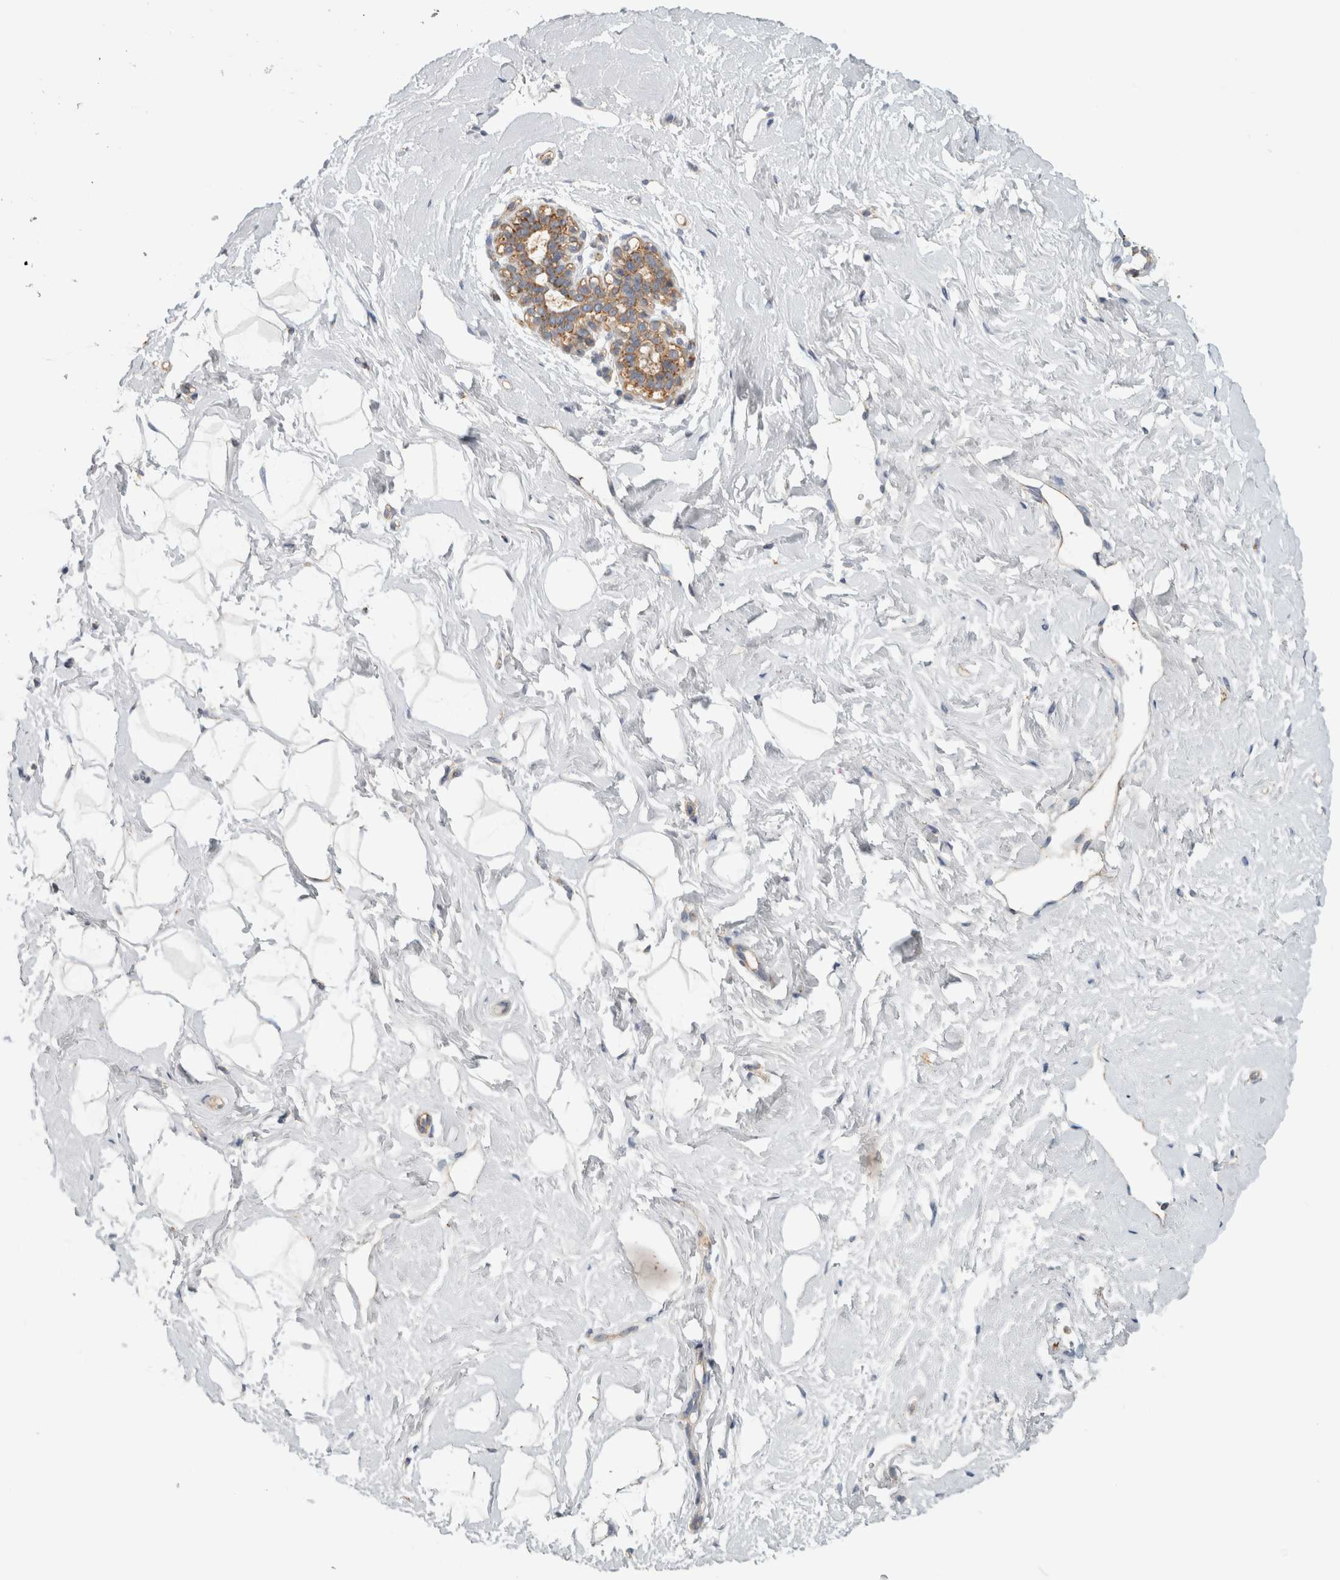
{"staining": {"intensity": "weak", "quantity": "<25%", "location": "cytoplasmic/membranous"}, "tissue": "breast", "cell_type": "Adipocytes", "image_type": "normal", "snomed": [{"axis": "morphology", "description": "Normal tissue, NOS"}, {"axis": "topography", "description": "Breast"}], "caption": "Adipocytes show no significant expression in benign breast. The staining is performed using DAB (3,3'-diaminobenzidine) brown chromogen with nuclei counter-stained in using hematoxylin.", "gene": "ST8SIA1", "patient": {"sex": "female", "age": 23}}